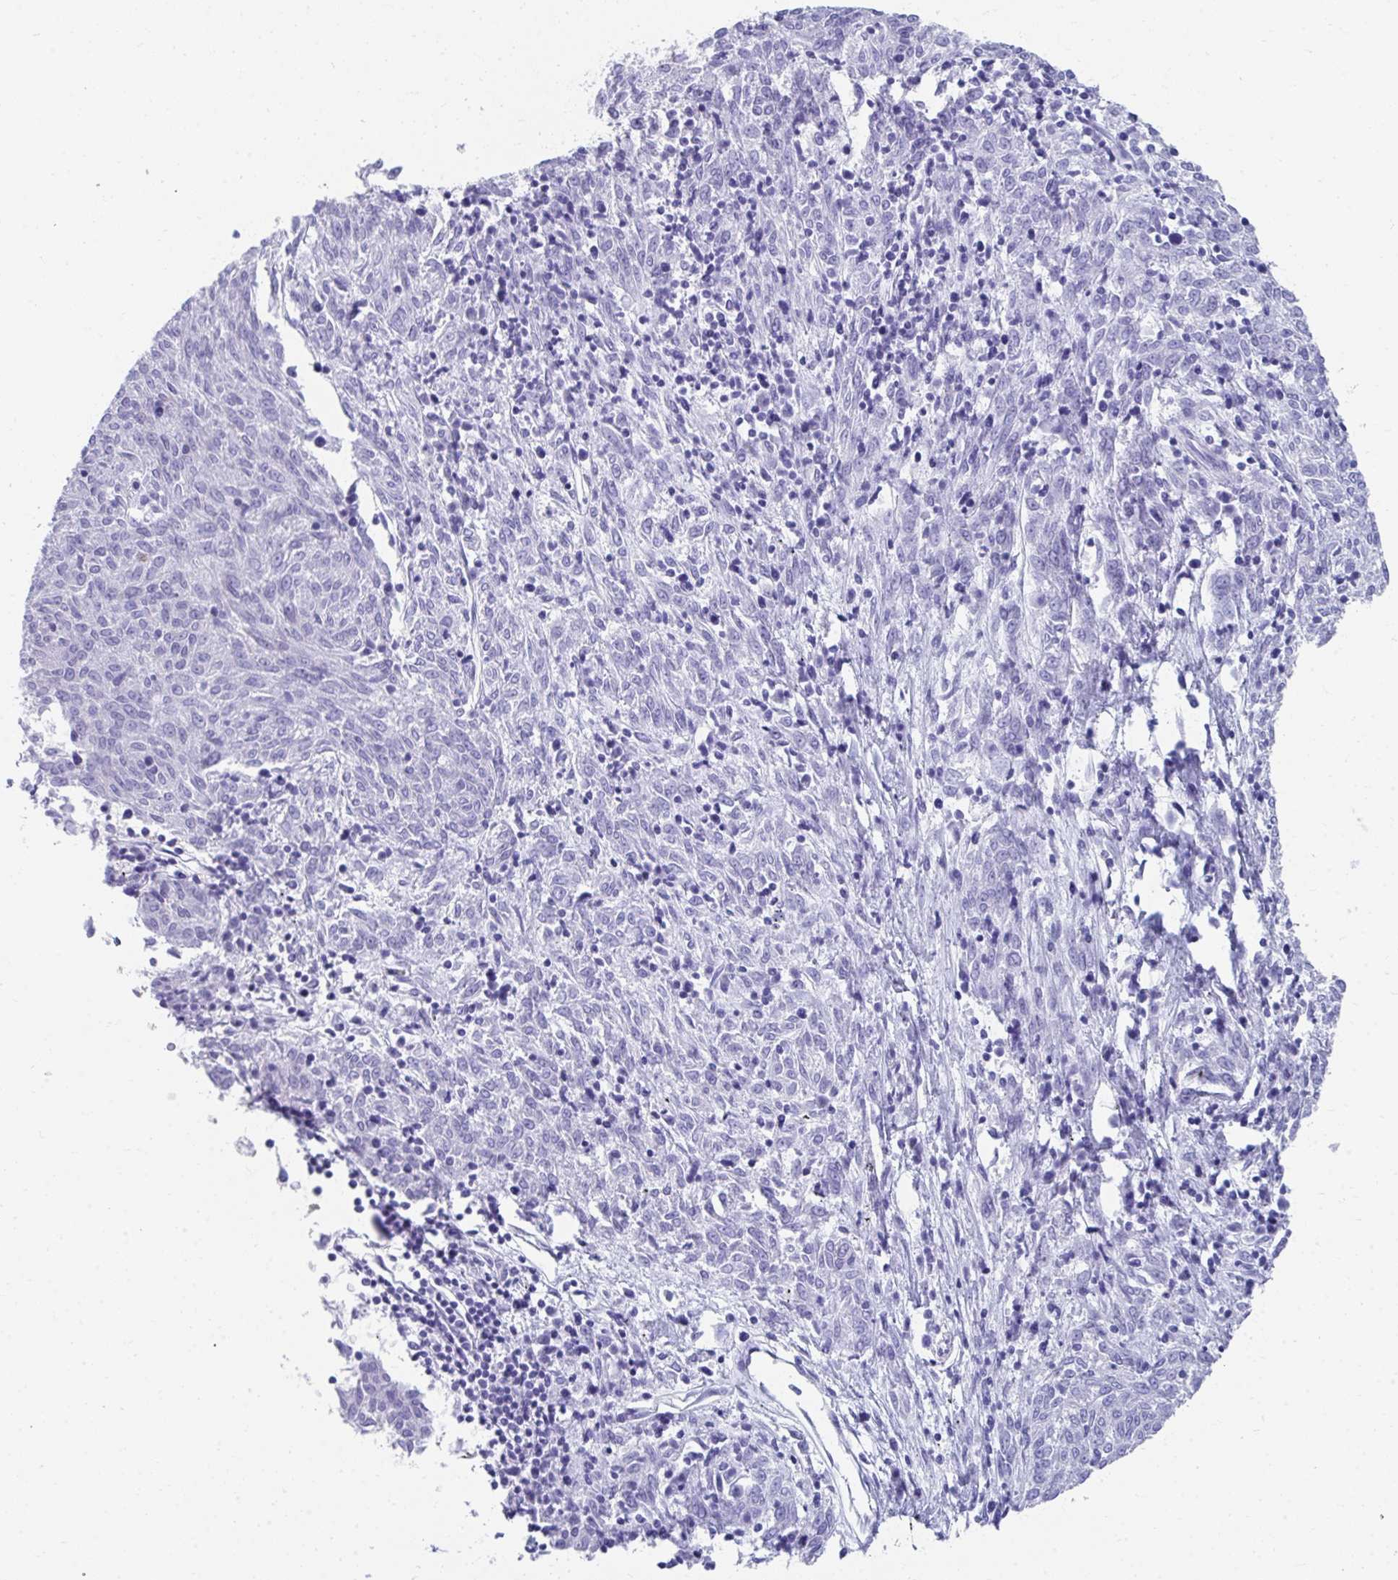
{"staining": {"intensity": "negative", "quantity": "none", "location": "none"}, "tissue": "melanoma", "cell_type": "Tumor cells", "image_type": "cancer", "snomed": [{"axis": "morphology", "description": "Malignant melanoma, NOS"}, {"axis": "topography", "description": "Skin"}], "caption": "A micrograph of melanoma stained for a protein displays no brown staining in tumor cells.", "gene": "HGD", "patient": {"sex": "female", "age": 72}}